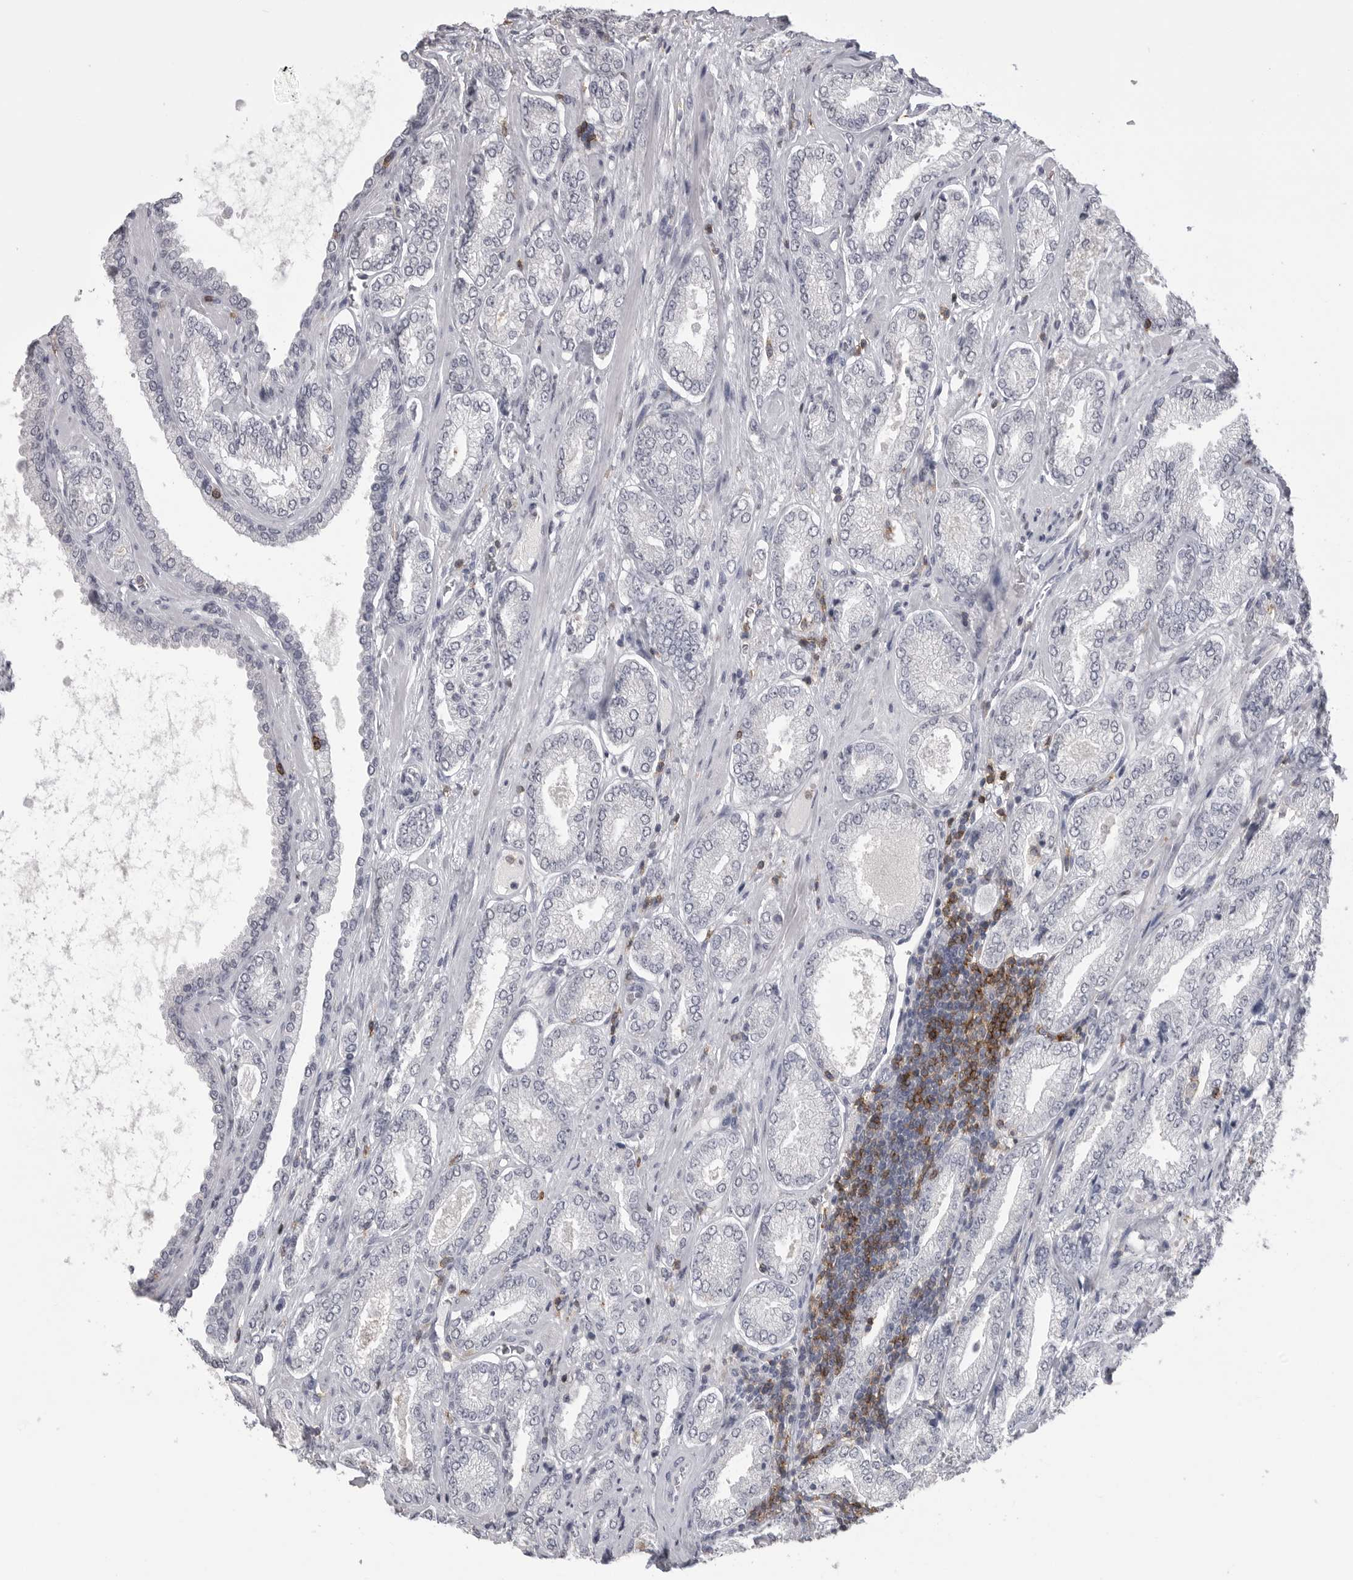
{"staining": {"intensity": "negative", "quantity": "none", "location": "none"}, "tissue": "prostate cancer", "cell_type": "Tumor cells", "image_type": "cancer", "snomed": [{"axis": "morphology", "description": "Adenocarcinoma, Low grade"}, {"axis": "topography", "description": "Prostate"}], "caption": "Immunohistochemistry micrograph of neoplastic tissue: prostate cancer stained with DAB shows no significant protein expression in tumor cells.", "gene": "ITGAL", "patient": {"sex": "male", "age": 62}}